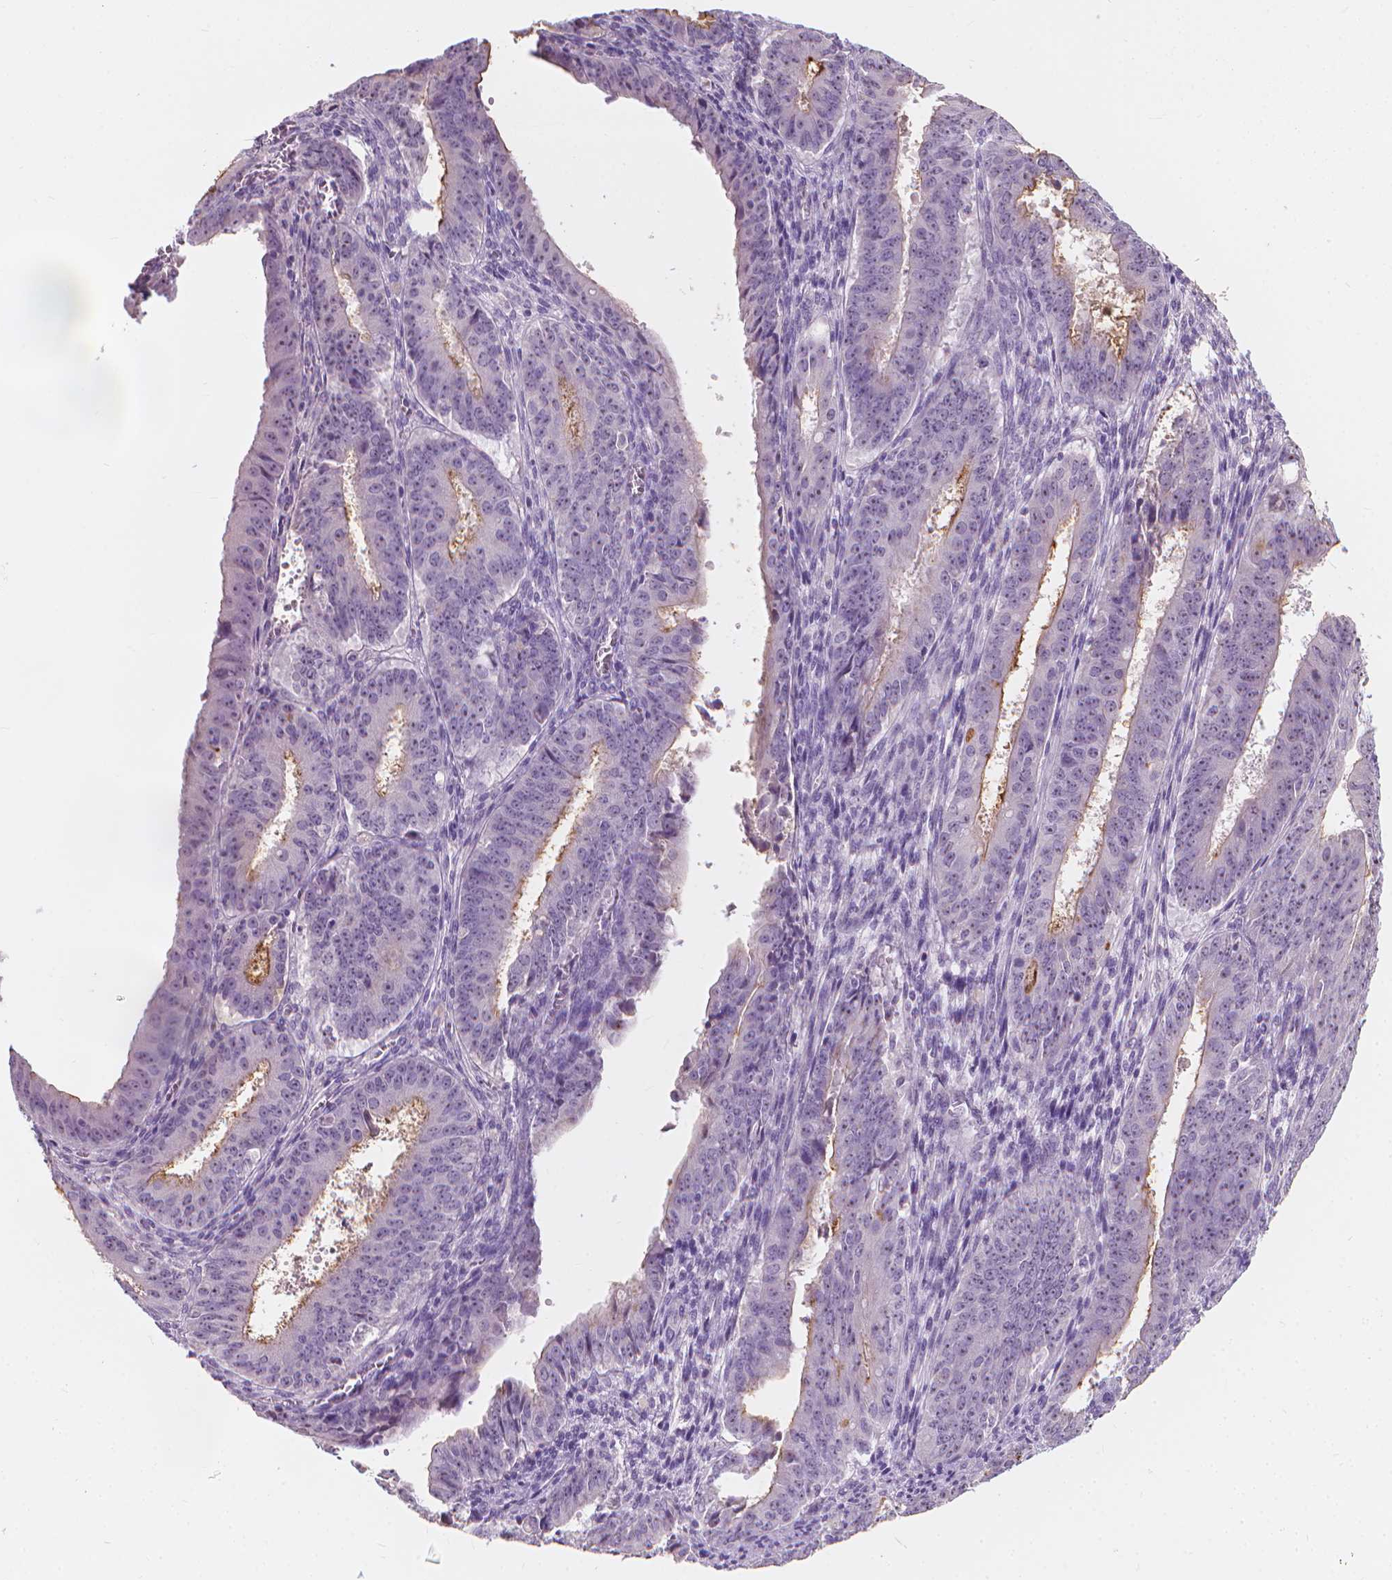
{"staining": {"intensity": "weak", "quantity": "<25%", "location": "cytoplasmic/membranous"}, "tissue": "ovarian cancer", "cell_type": "Tumor cells", "image_type": "cancer", "snomed": [{"axis": "morphology", "description": "Carcinoma, endometroid"}, {"axis": "topography", "description": "Ovary"}], "caption": "Protein analysis of ovarian cancer (endometroid carcinoma) displays no significant positivity in tumor cells.", "gene": "GPRC5A", "patient": {"sex": "female", "age": 42}}